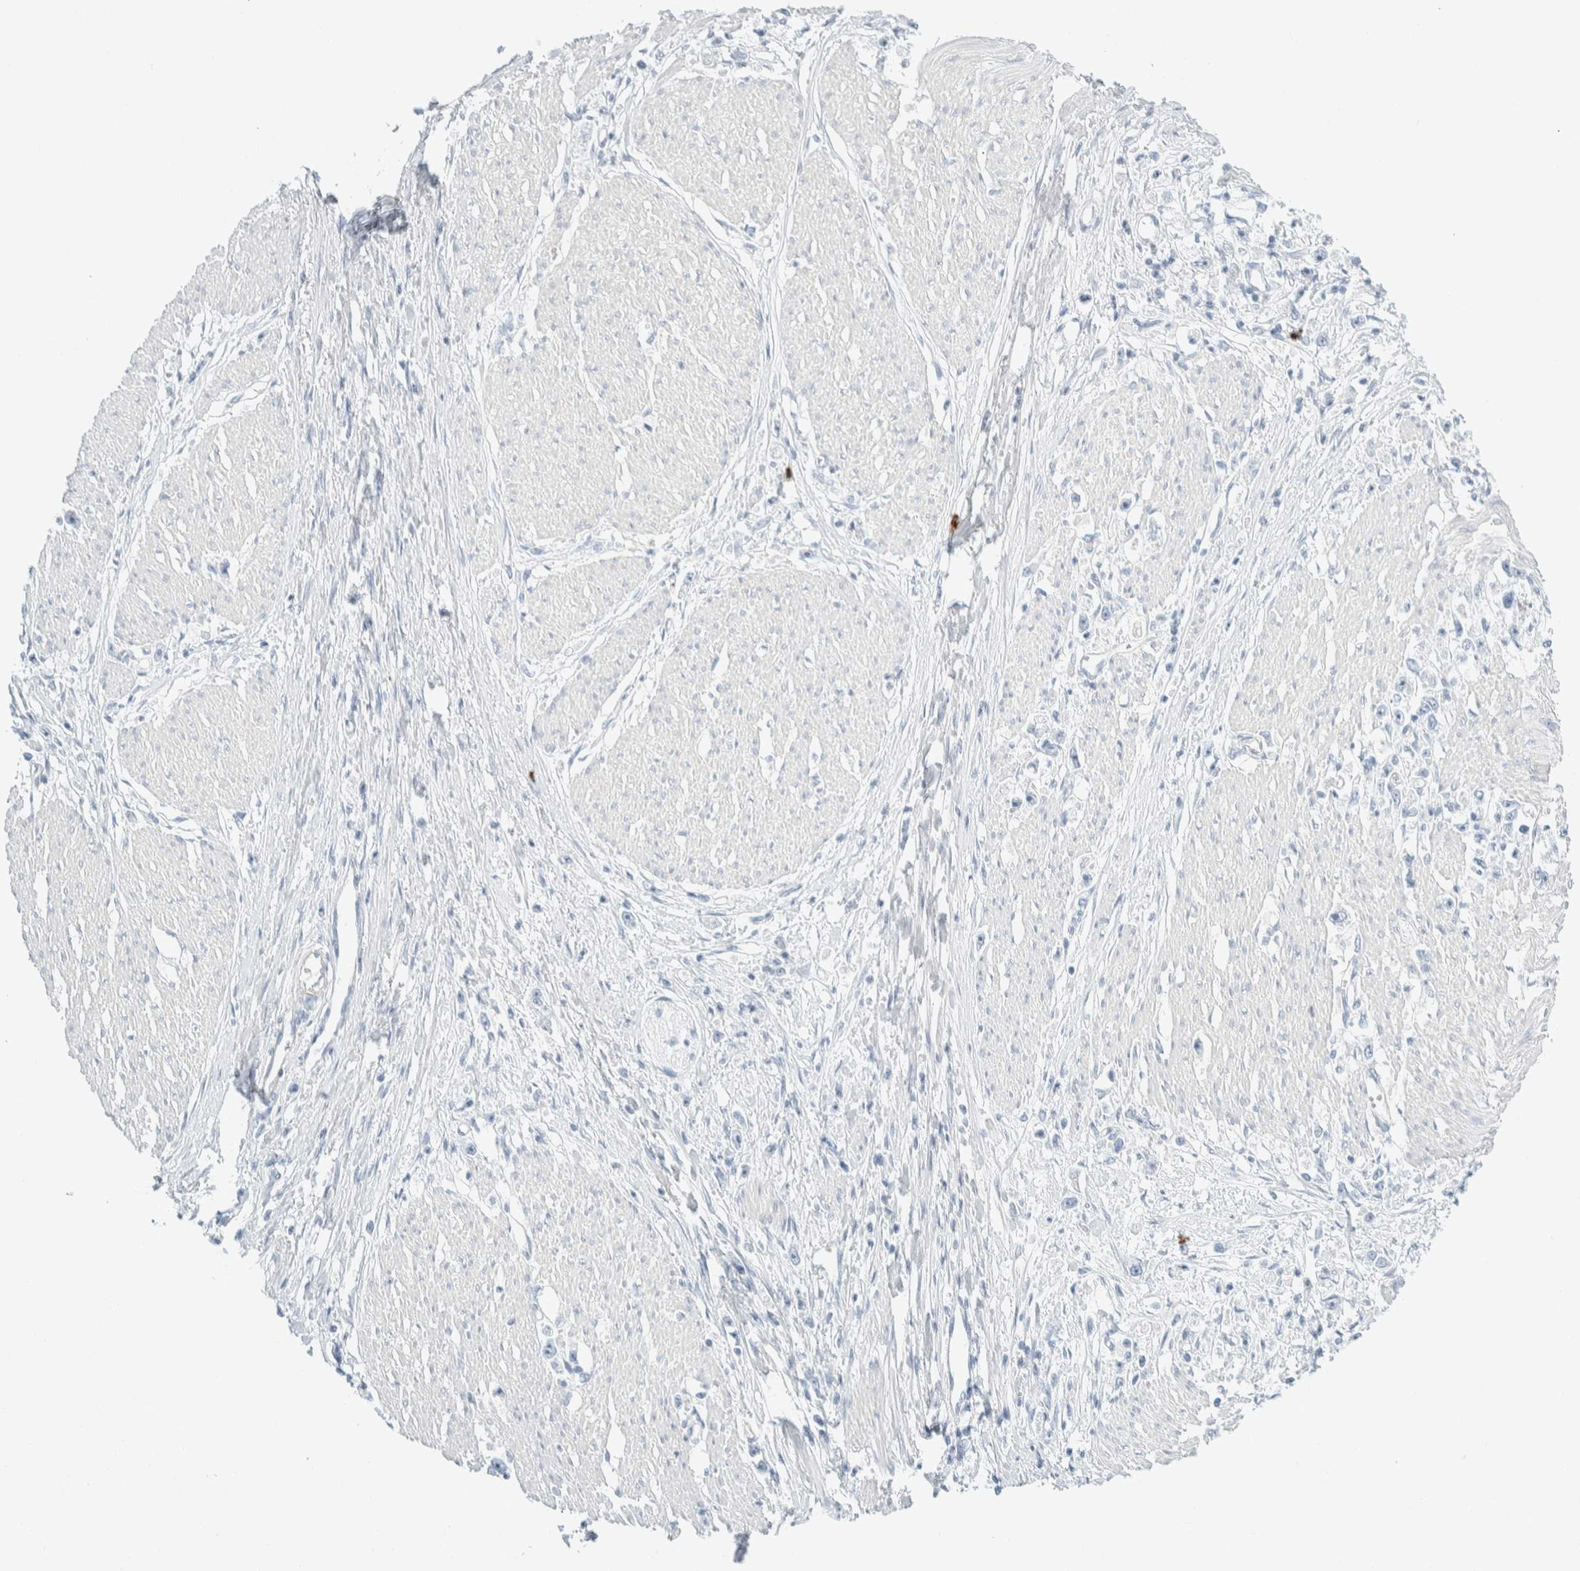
{"staining": {"intensity": "negative", "quantity": "none", "location": "none"}, "tissue": "stomach cancer", "cell_type": "Tumor cells", "image_type": "cancer", "snomed": [{"axis": "morphology", "description": "Adenocarcinoma, NOS"}, {"axis": "topography", "description": "Stomach"}], "caption": "A photomicrograph of human stomach adenocarcinoma is negative for staining in tumor cells.", "gene": "ARHGAP27", "patient": {"sex": "female", "age": 59}}